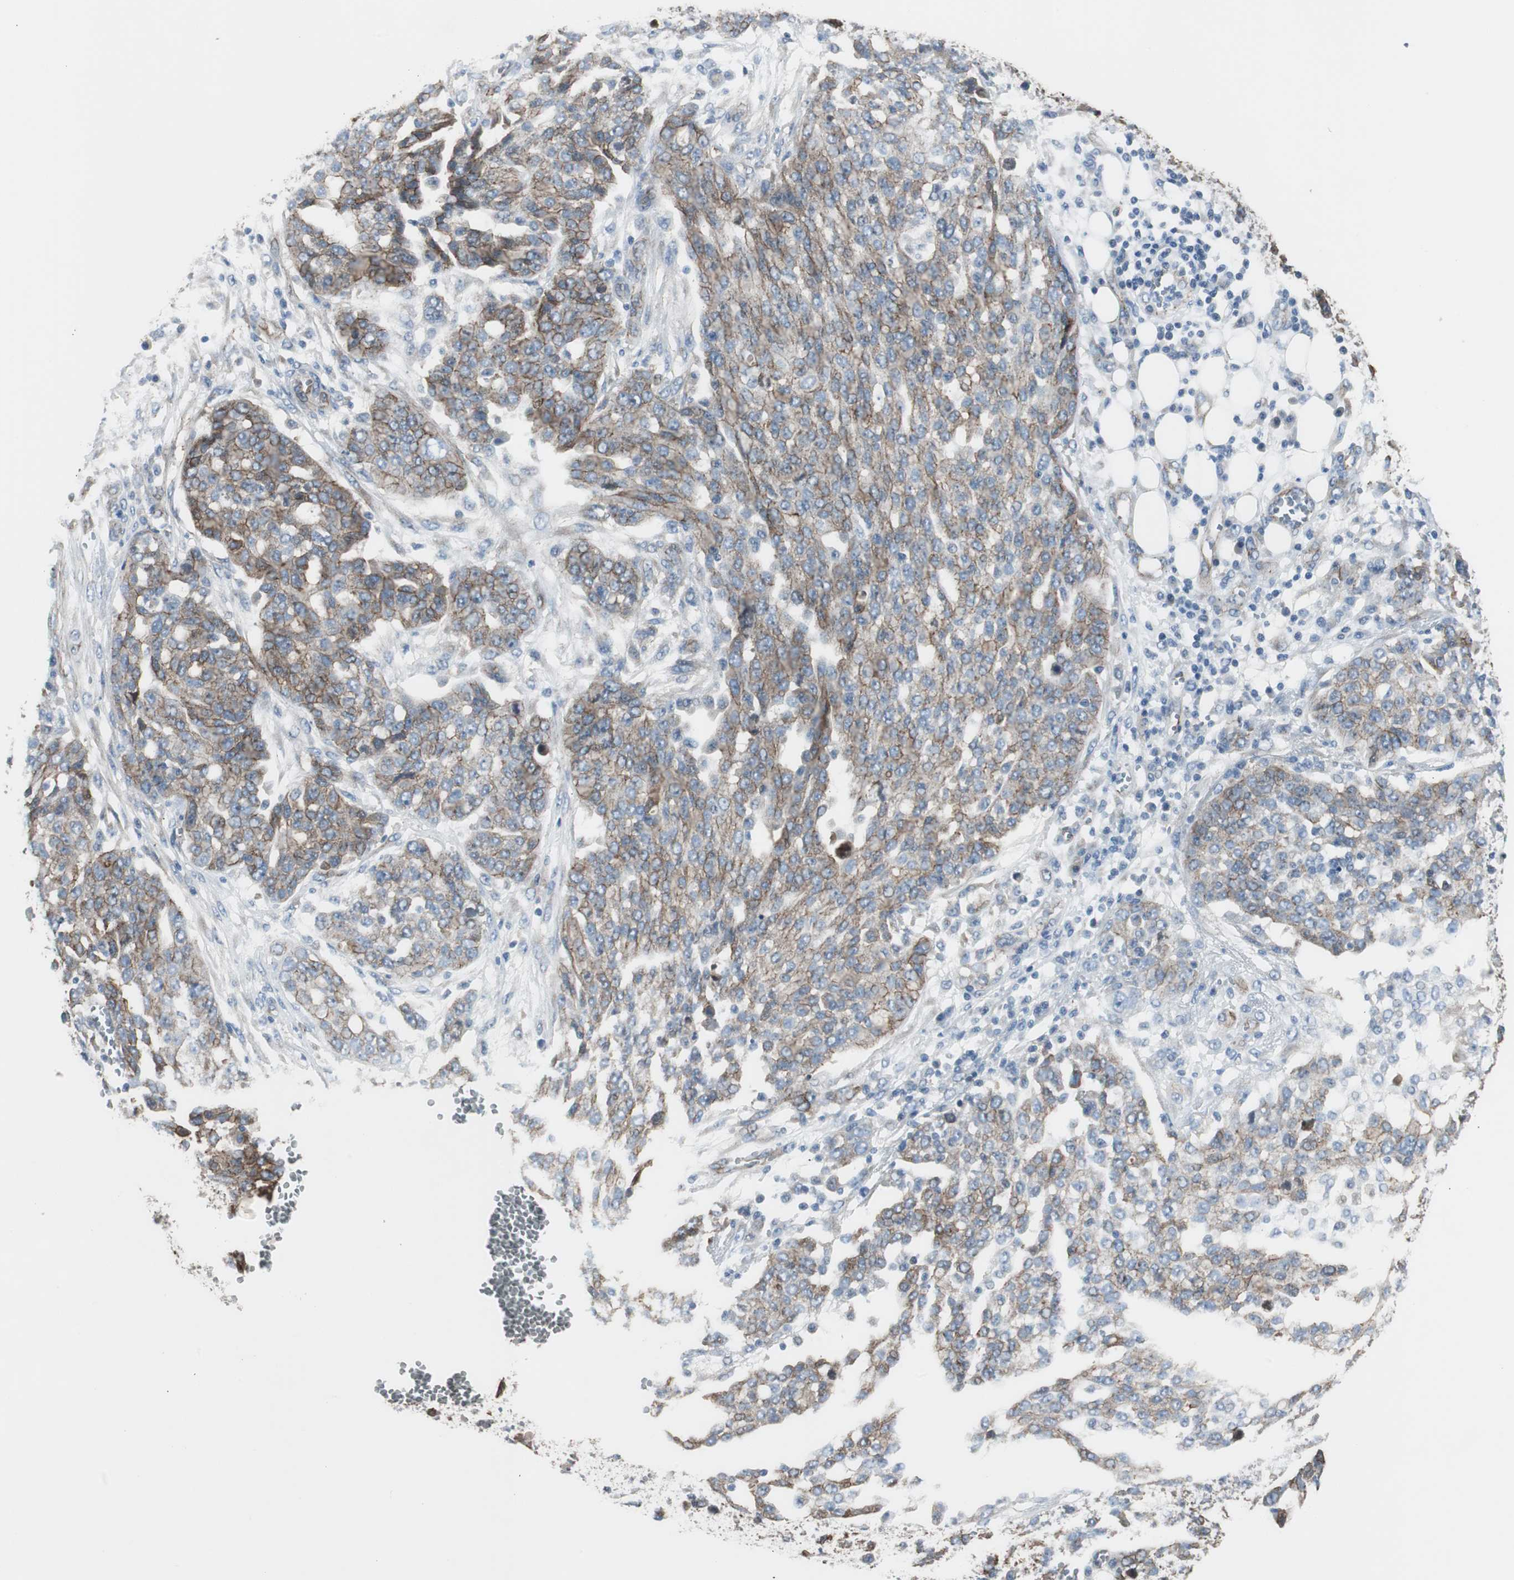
{"staining": {"intensity": "moderate", "quantity": ">75%", "location": "cytoplasmic/membranous"}, "tissue": "ovarian cancer", "cell_type": "Tumor cells", "image_type": "cancer", "snomed": [{"axis": "morphology", "description": "Cystadenocarcinoma, serous, NOS"}, {"axis": "topography", "description": "Soft tissue"}, {"axis": "topography", "description": "Ovary"}], "caption": "Brown immunohistochemical staining in human ovarian cancer displays moderate cytoplasmic/membranous expression in approximately >75% of tumor cells.", "gene": "STXBP4", "patient": {"sex": "female", "age": 57}}